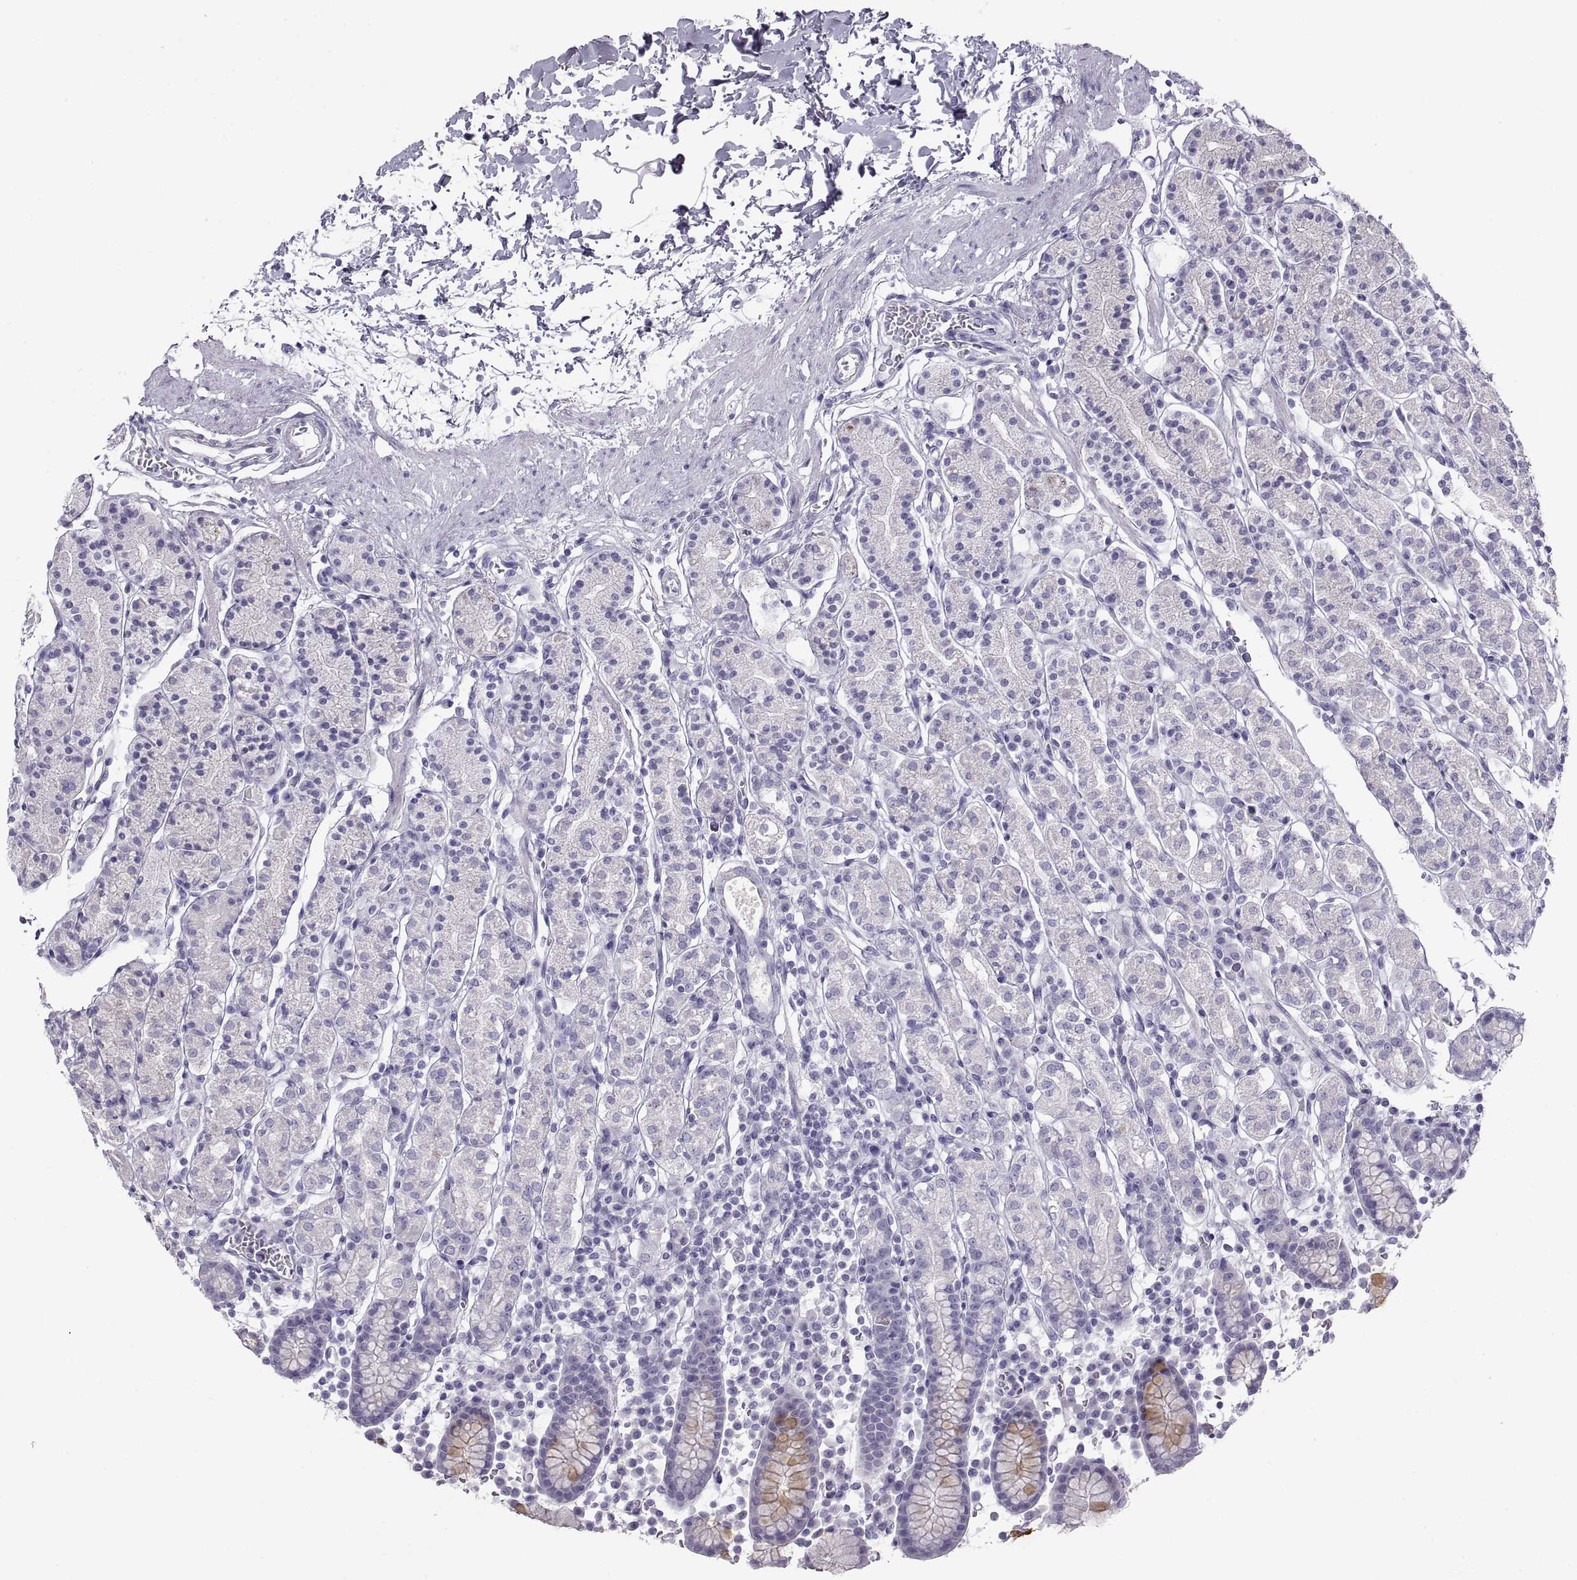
{"staining": {"intensity": "negative", "quantity": "none", "location": "none"}, "tissue": "stomach", "cell_type": "Glandular cells", "image_type": "normal", "snomed": [{"axis": "morphology", "description": "Normal tissue, NOS"}, {"axis": "topography", "description": "Stomach, upper"}, {"axis": "topography", "description": "Stomach"}], "caption": "The photomicrograph demonstrates no significant staining in glandular cells of stomach. The staining is performed using DAB (3,3'-diaminobenzidine) brown chromogen with nuclei counter-stained in using hematoxylin.", "gene": "SEMG1", "patient": {"sex": "male", "age": 62}}